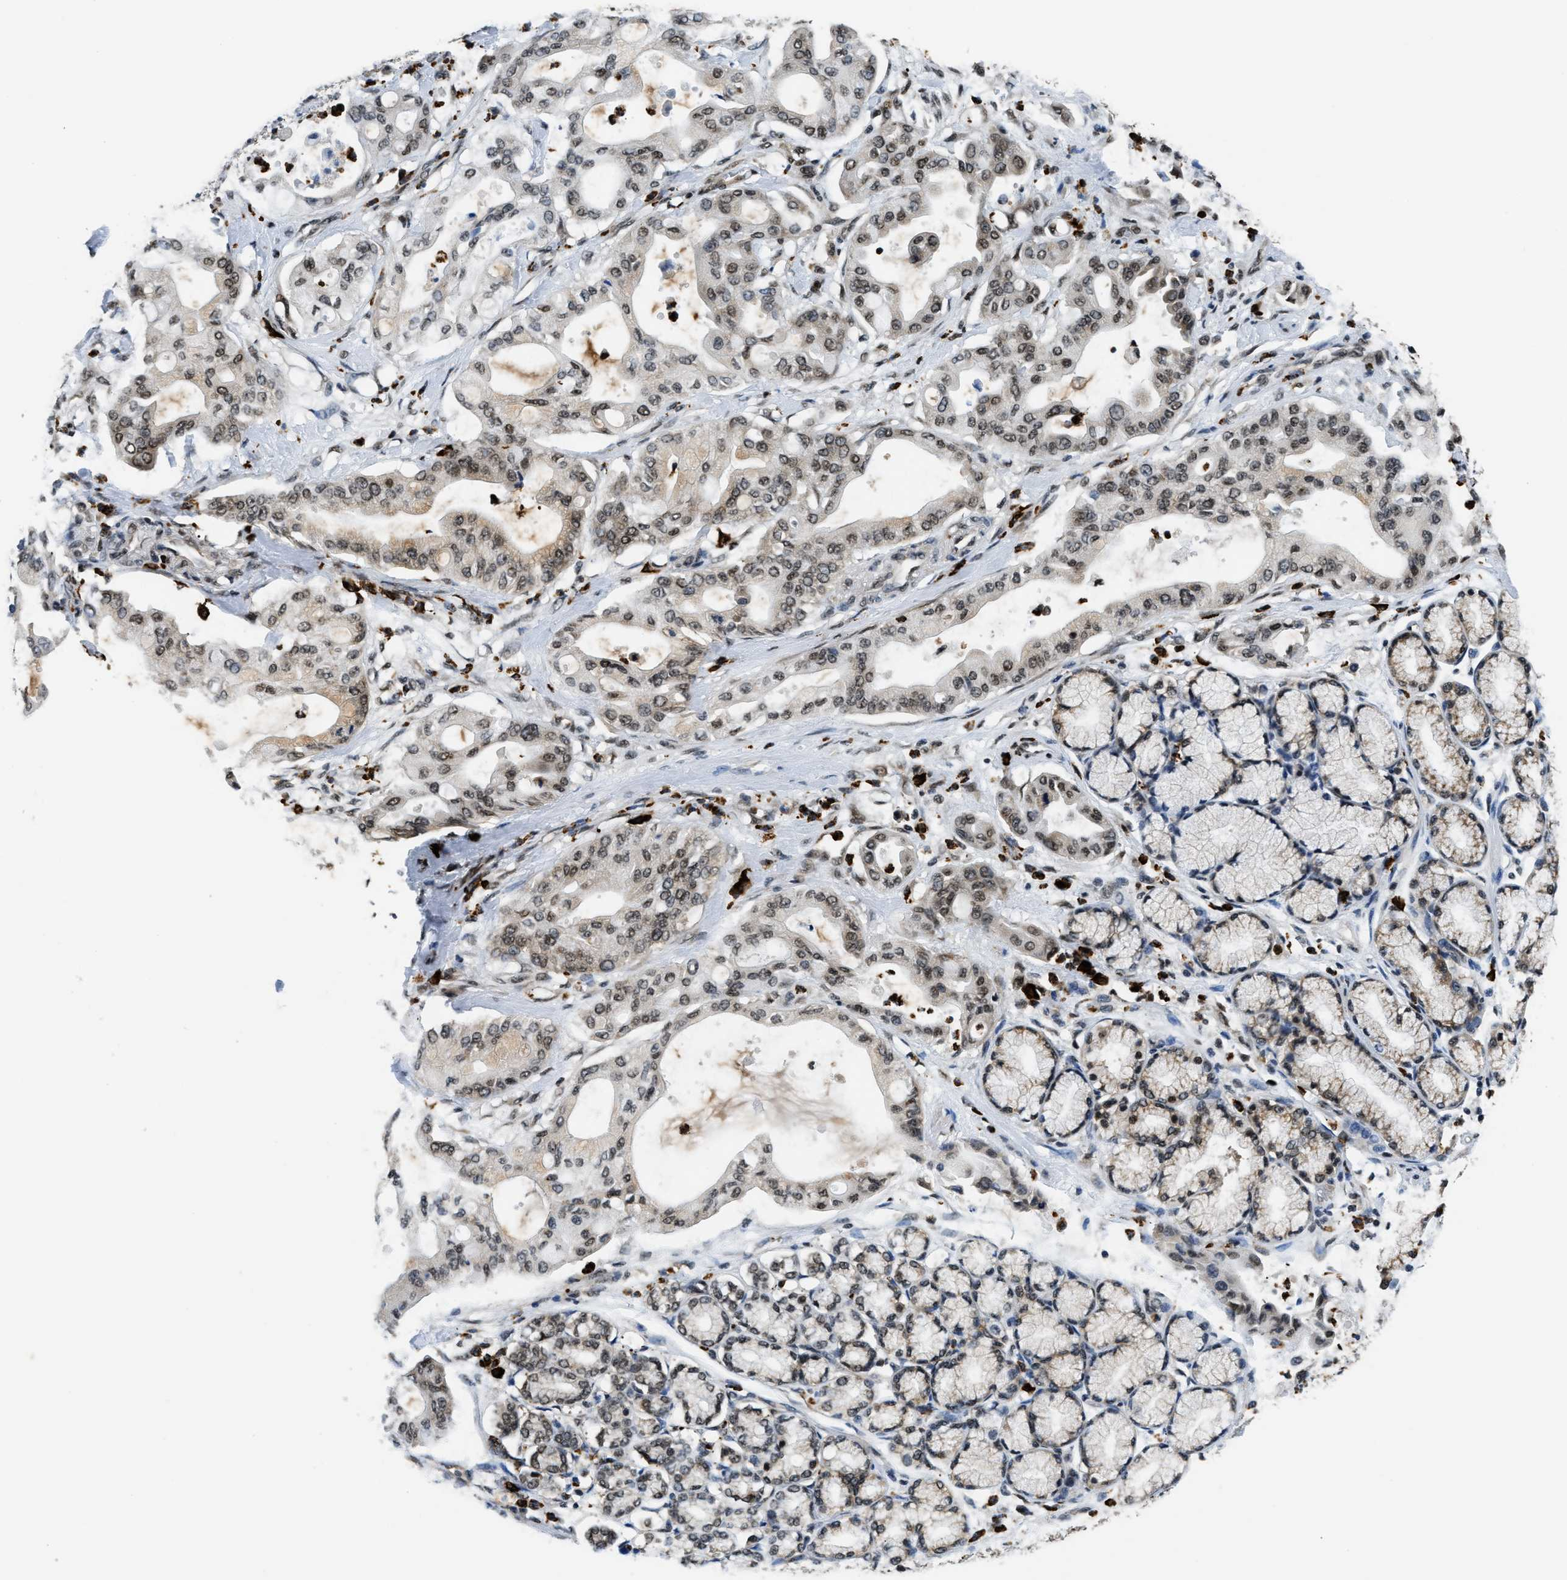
{"staining": {"intensity": "moderate", "quantity": "25%-75%", "location": "nuclear"}, "tissue": "pancreatic cancer", "cell_type": "Tumor cells", "image_type": "cancer", "snomed": [{"axis": "morphology", "description": "Adenocarcinoma, NOS"}, {"axis": "morphology", "description": "Adenocarcinoma, metastatic, NOS"}, {"axis": "topography", "description": "Lymph node"}, {"axis": "topography", "description": "Pancreas"}, {"axis": "topography", "description": "Duodenum"}], "caption": "Tumor cells exhibit moderate nuclear positivity in approximately 25%-75% of cells in pancreatic cancer.", "gene": "CCNDBP1", "patient": {"sex": "female", "age": 64}}